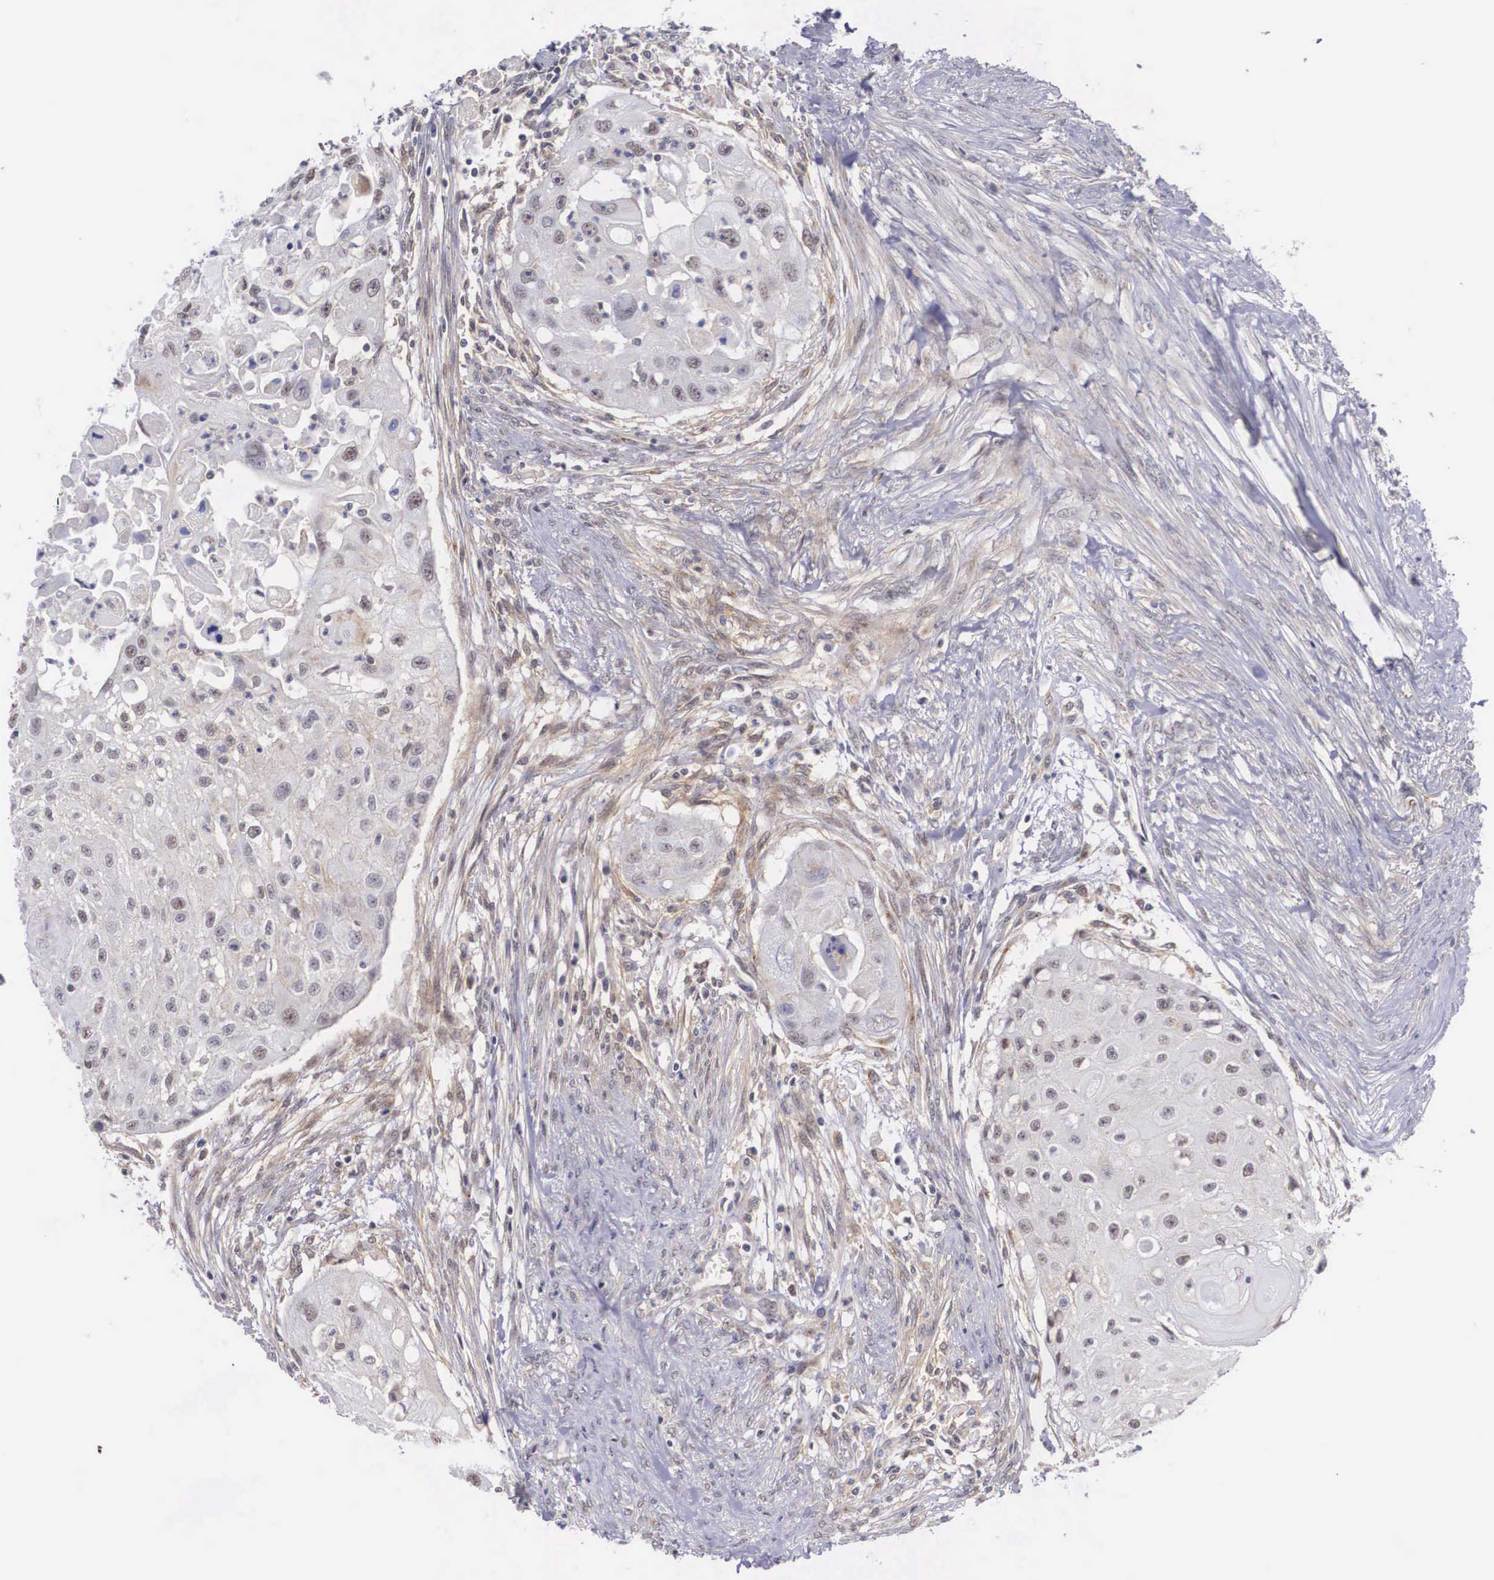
{"staining": {"intensity": "weak", "quantity": "25%-75%", "location": "nuclear"}, "tissue": "head and neck cancer", "cell_type": "Tumor cells", "image_type": "cancer", "snomed": [{"axis": "morphology", "description": "Squamous cell carcinoma, NOS"}, {"axis": "topography", "description": "Head-Neck"}], "caption": "Head and neck cancer stained for a protein (brown) reveals weak nuclear positive staining in approximately 25%-75% of tumor cells.", "gene": "NR4A2", "patient": {"sex": "male", "age": 64}}